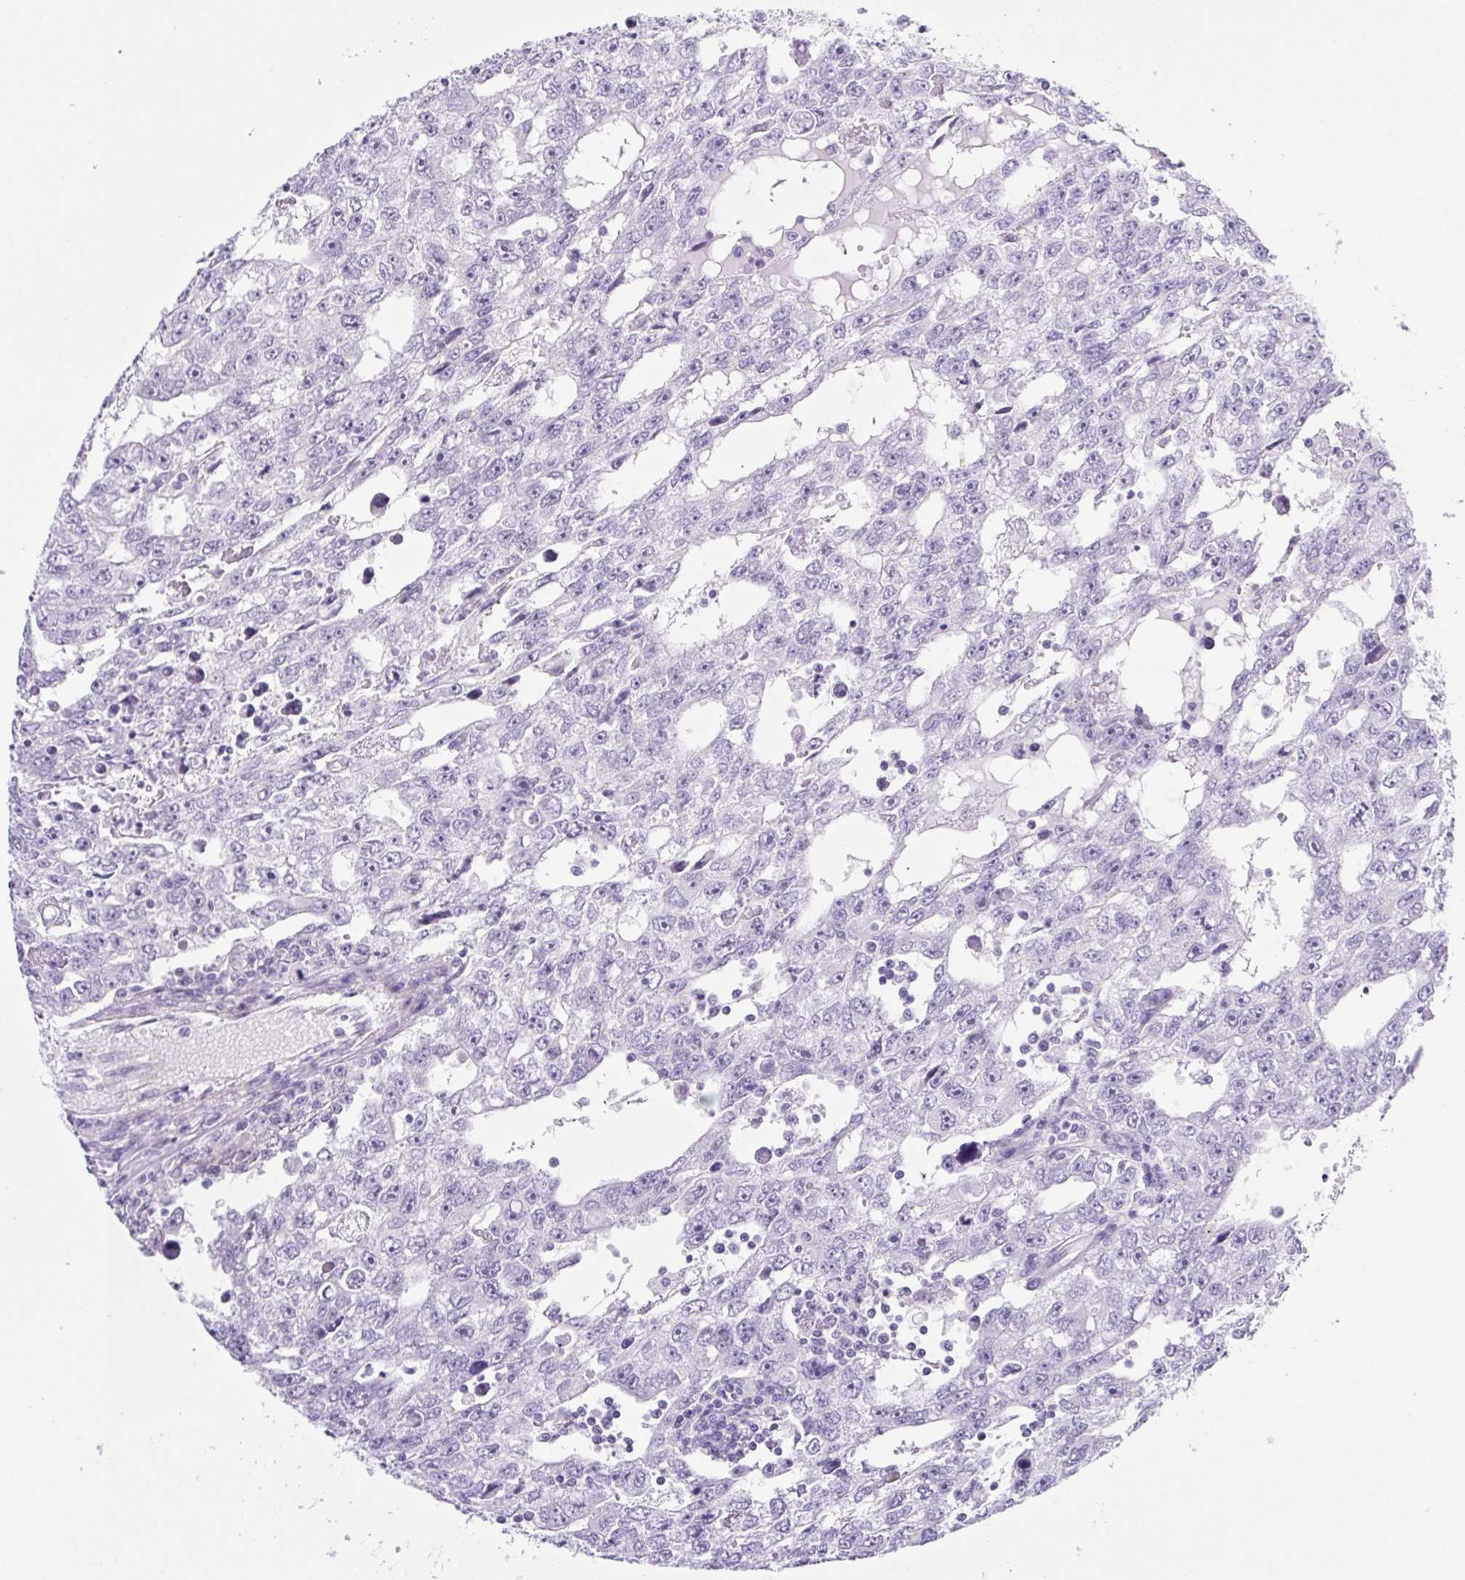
{"staining": {"intensity": "negative", "quantity": "none", "location": "none"}, "tissue": "testis cancer", "cell_type": "Tumor cells", "image_type": "cancer", "snomed": [{"axis": "morphology", "description": "Carcinoma, Embryonal, NOS"}, {"axis": "topography", "description": "Testis"}], "caption": "Tumor cells show no significant positivity in testis cancer (embryonal carcinoma).", "gene": "CAMK2B", "patient": {"sex": "male", "age": 20}}